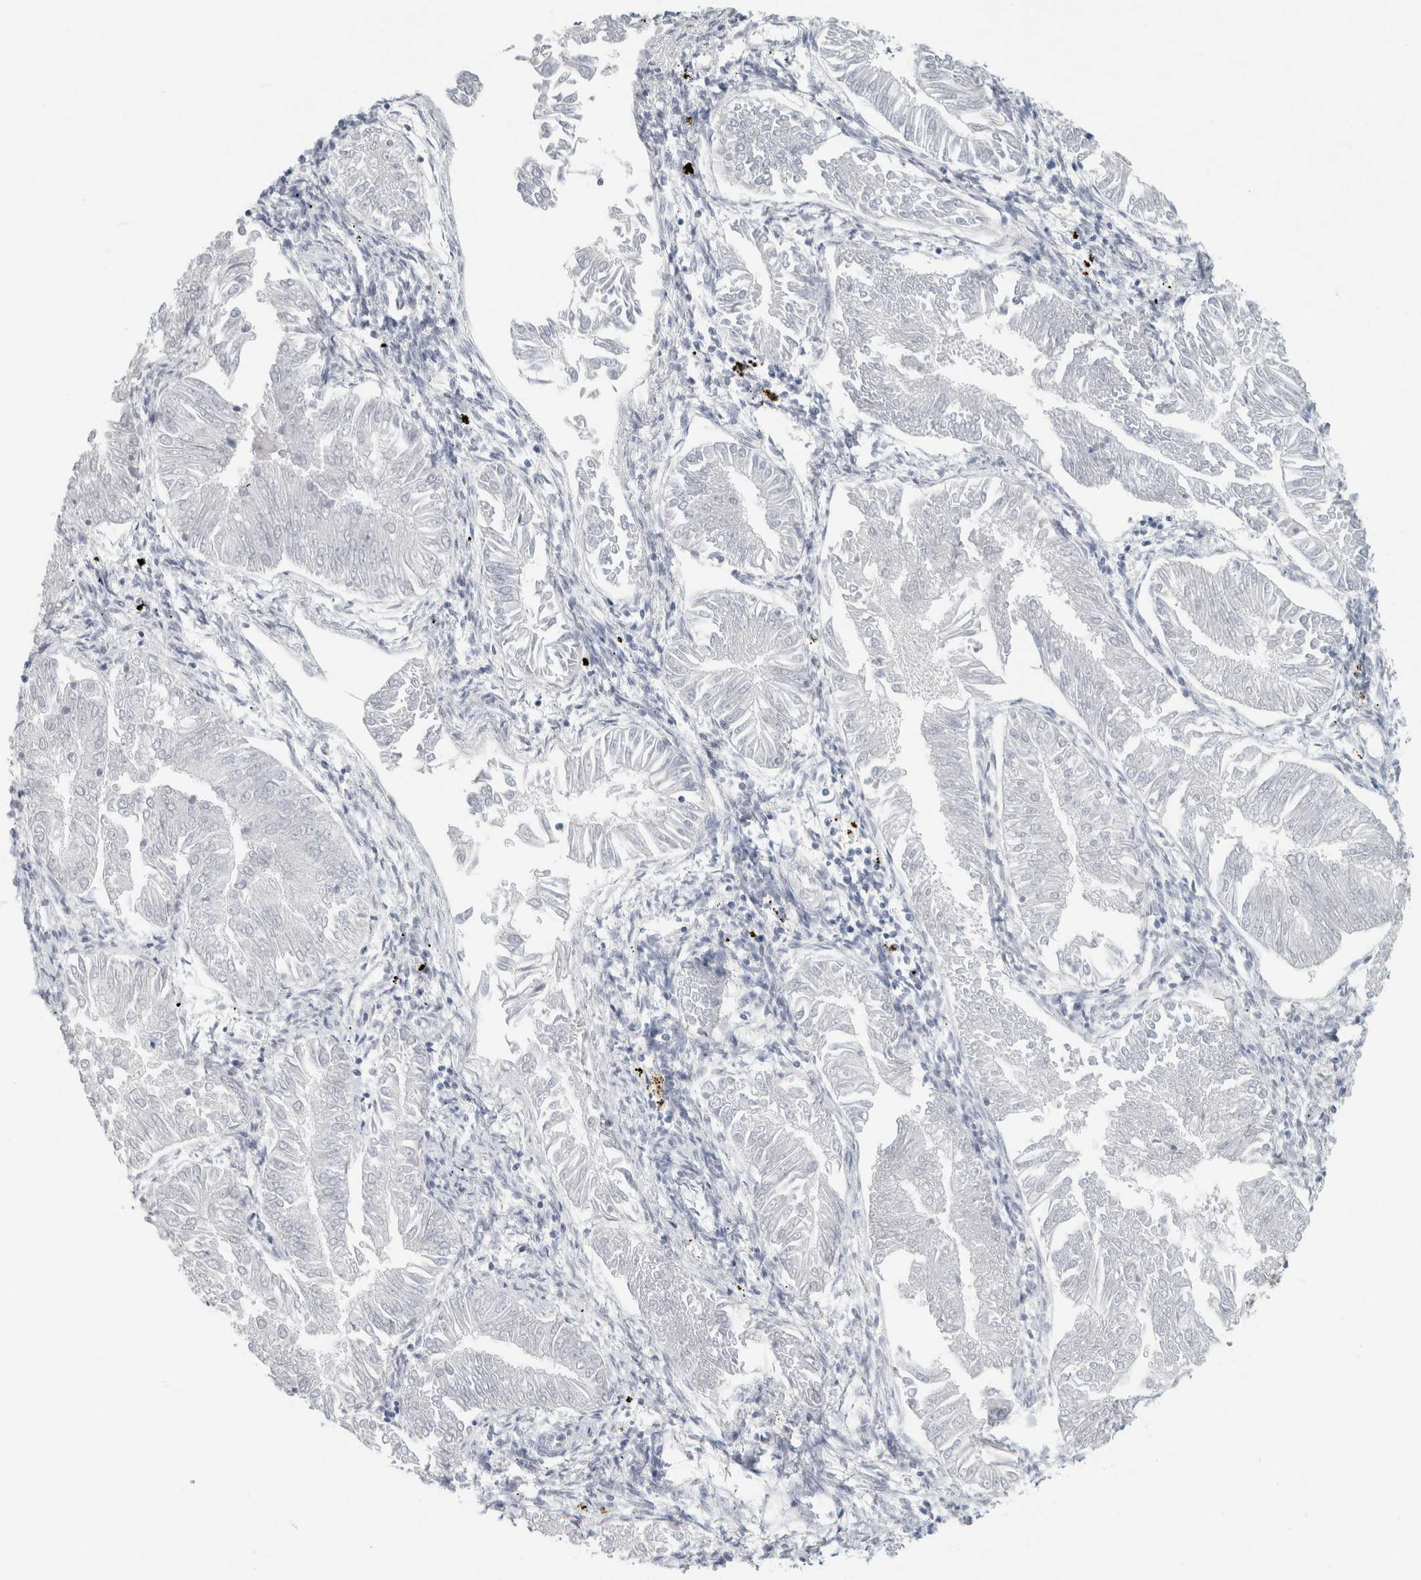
{"staining": {"intensity": "negative", "quantity": "none", "location": "none"}, "tissue": "endometrial cancer", "cell_type": "Tumor cells", "image_type": "cancer", "snomed": [{"axis": "morphology", "description": "Adenocarcinoma, NOS"}, {"axis": "topography", "description": "Endometrium"}], "caption": "DAB immunohistochemical staining of human endometrial cancer shows no significant expression in tumor cells. (Stains: DAB immunohistochemistry with hematoxylin counter stain, Microscopy: brightfield microscopy at high magnification).", "gene": "IL6", "patient": {"sex": "female", "age": 53}}